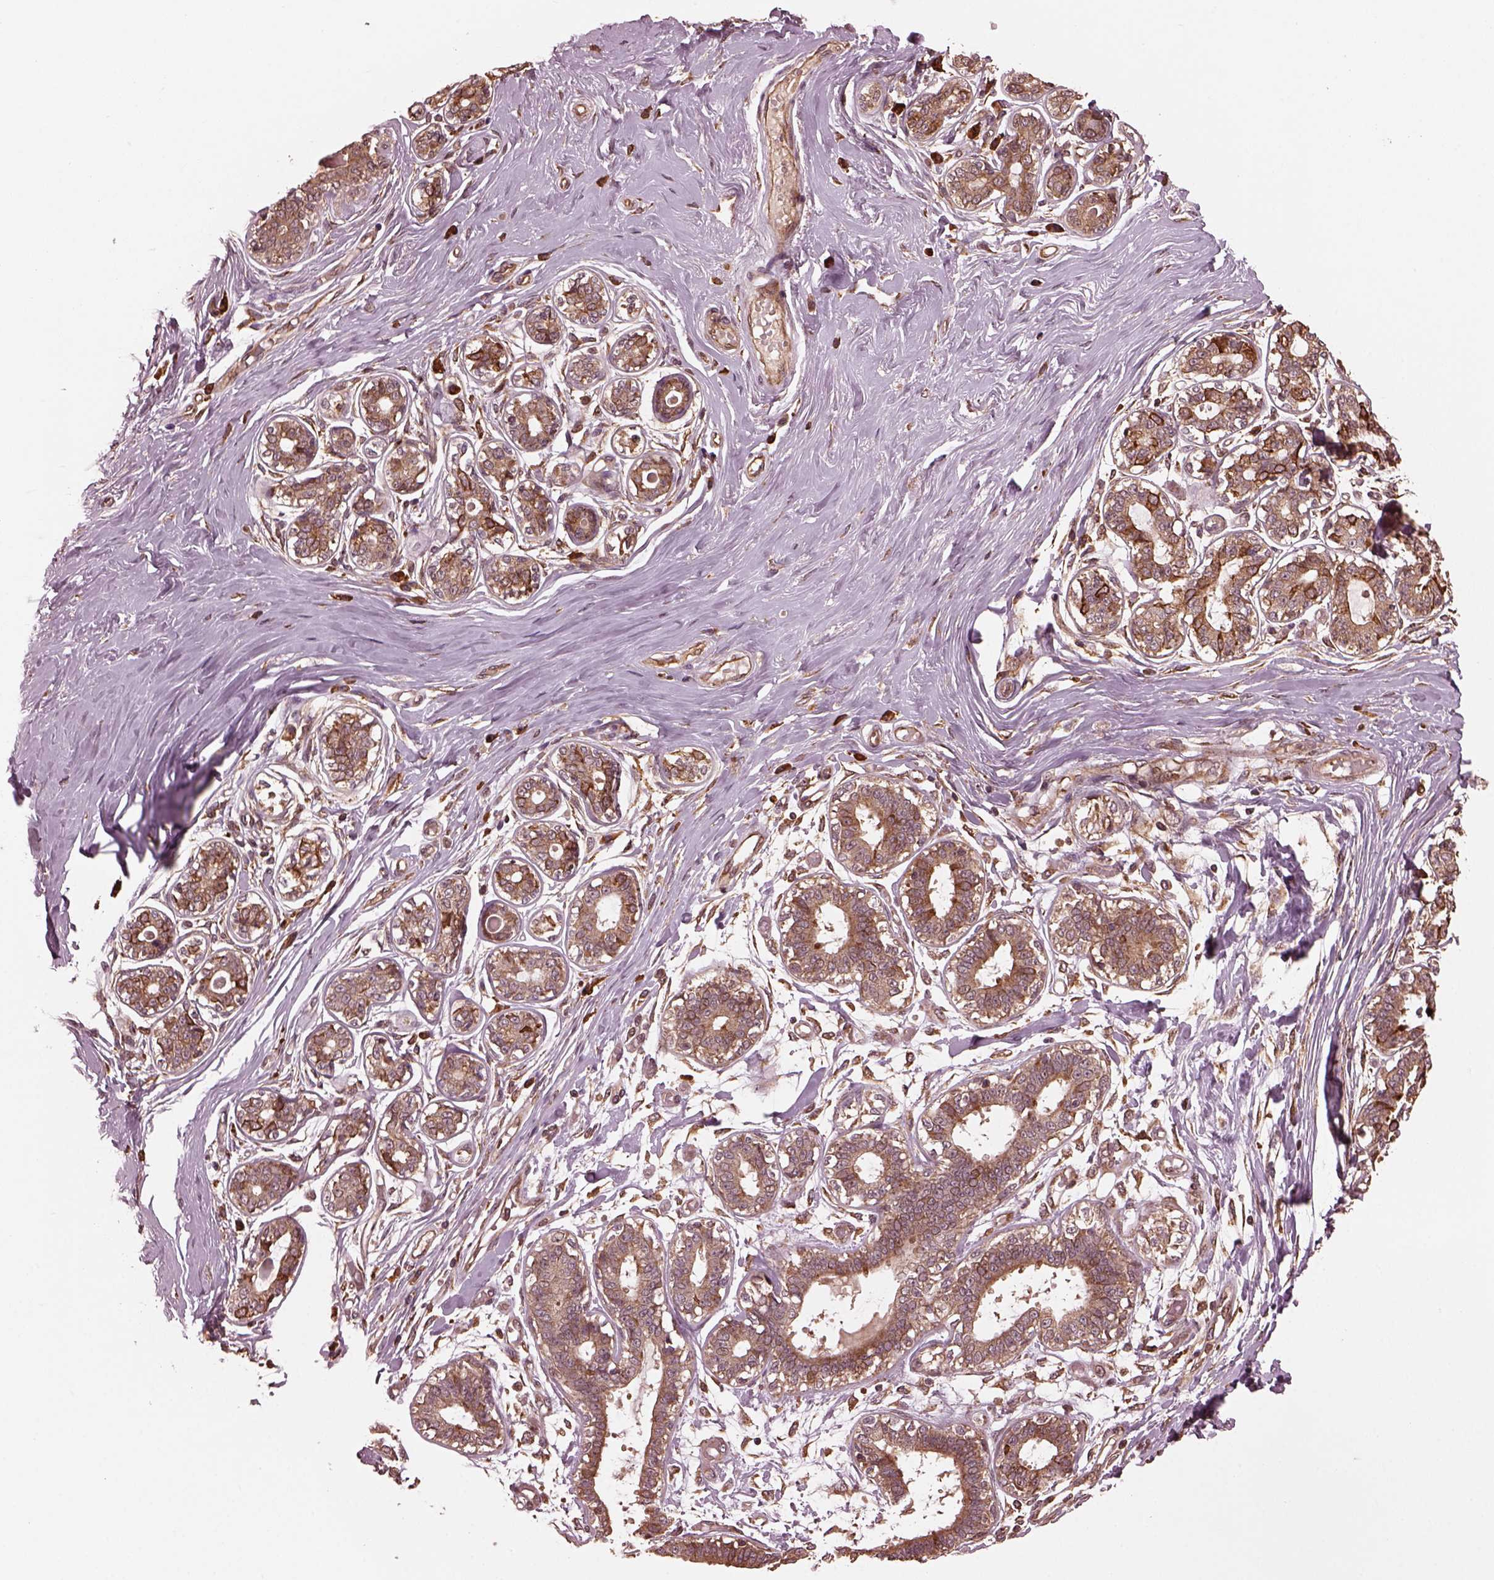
{"staining": {"intensity": "weak", "quantity": ">75%", "location": "cytoplasmic/membranous"}, "tissue": "breast", "cell_type": "Adipocytes", "image_type": "normal", "snomed": [{"axis": "morphology", "description": "Normal tissue, NOS"}, {"axis": "topography", "description": "Skin"}, {"axis": "topography", "description": "Breast"}], "caption": "High-power microscopy captured an immunohistochemistry (IHC) photomicrograph of benign breast, revealing weak cytoplasmic/membranous expression in about >75% of adipocytes.", "gene": "ZNF292", "patient": {"sex": "female", "age": 43}}